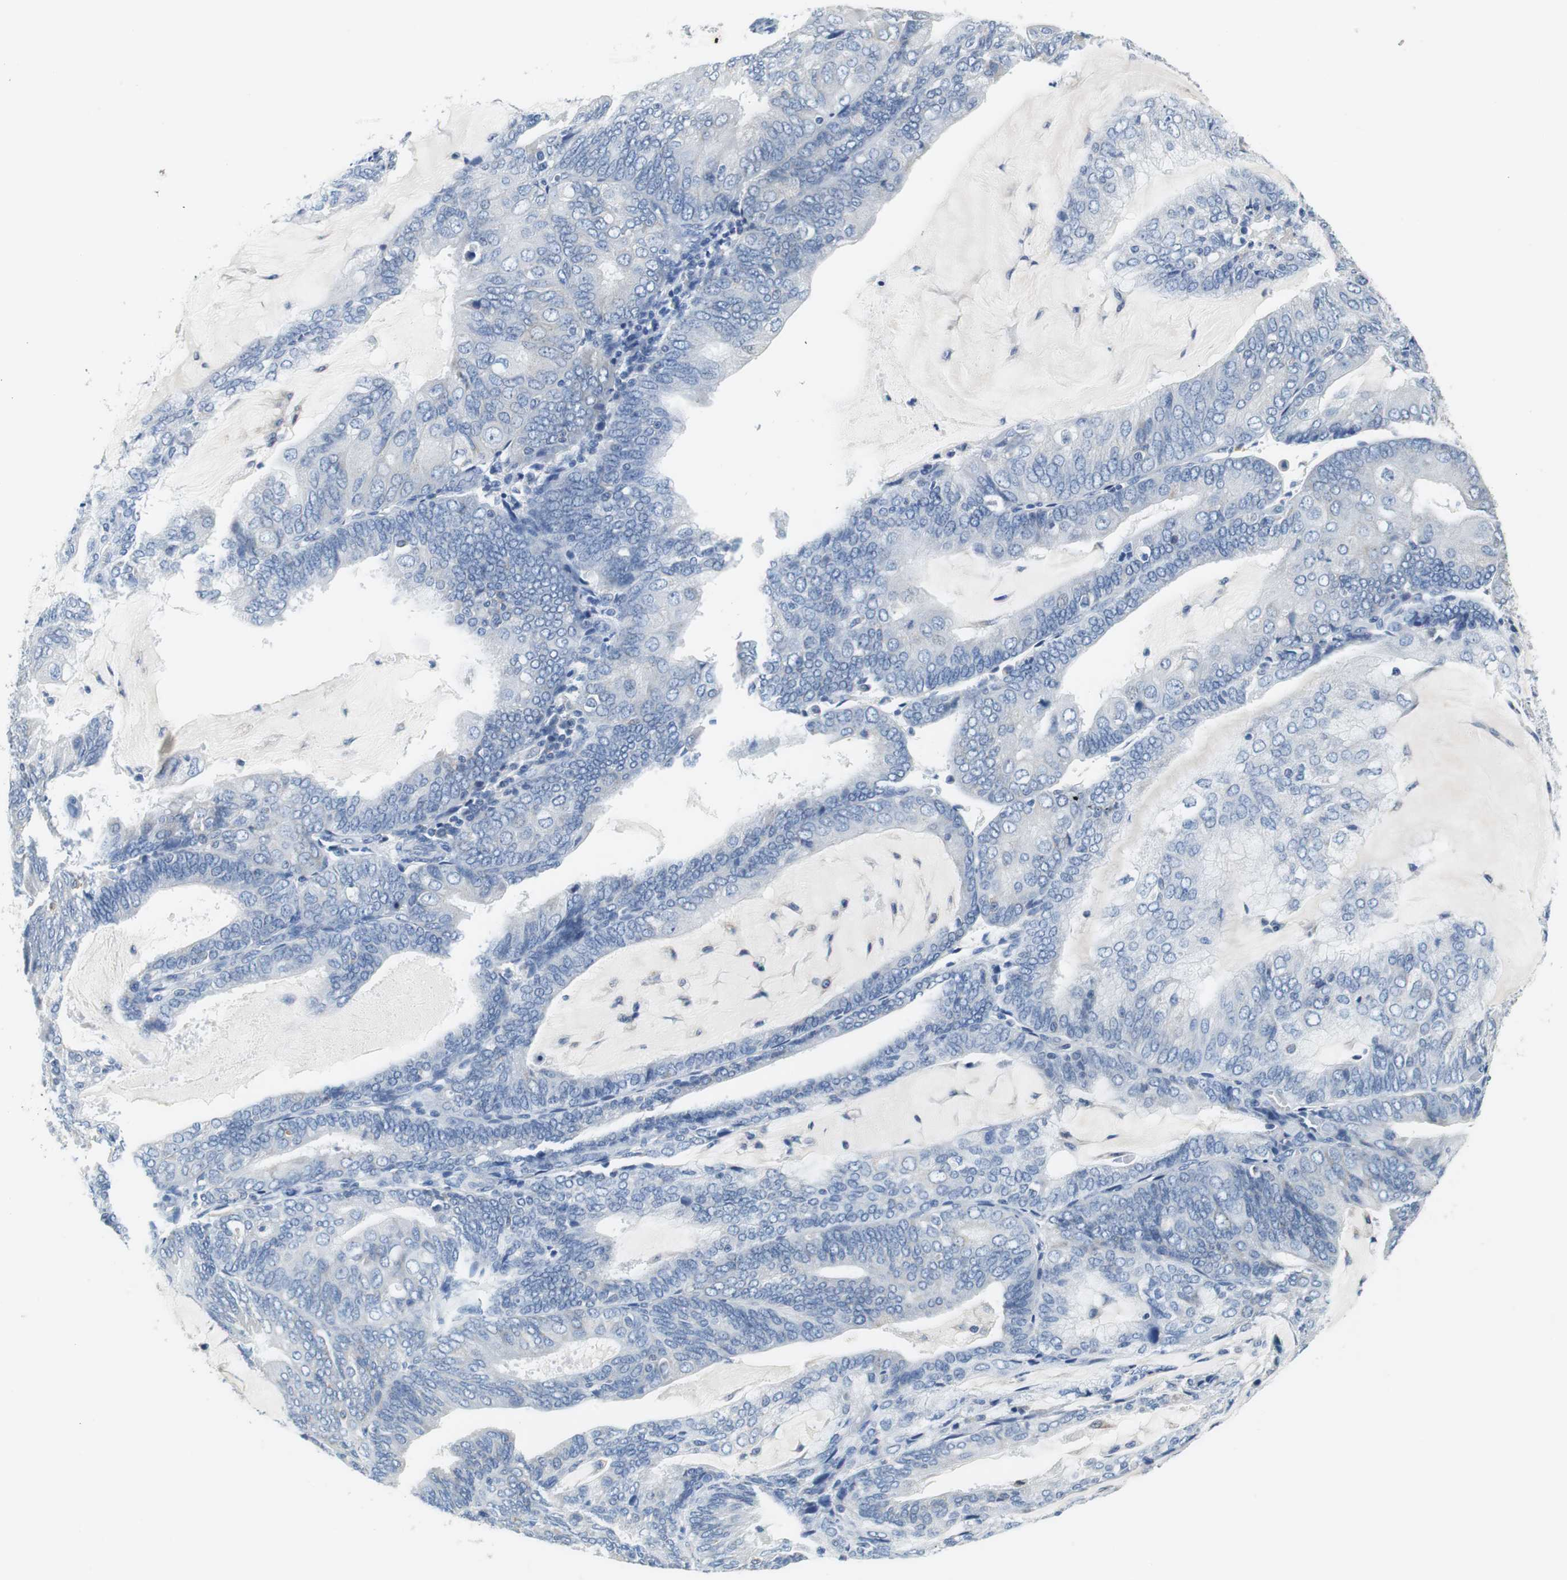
{"staining": {"intensity": "negative", "quantity": "none", "location": "none"}, "tissue": "endometrial cancer", "cell_type": "Tumor cells", "image_type": "cancer", "snomed": [{"axis": "morphology", "description": "Adenocarcinoma, NOS"}, {"axis": "topography", "description": "Endometrium"}], "caption": "Tumor cells are negative for brown protein staining in adenocarcinoma (endometrial). The staining is performed using DAB brown chromogen with nuclei counter-stained in using hematoxylin.", "gene": "TEX264", "patient": {"sex": "female", "age": 81}}